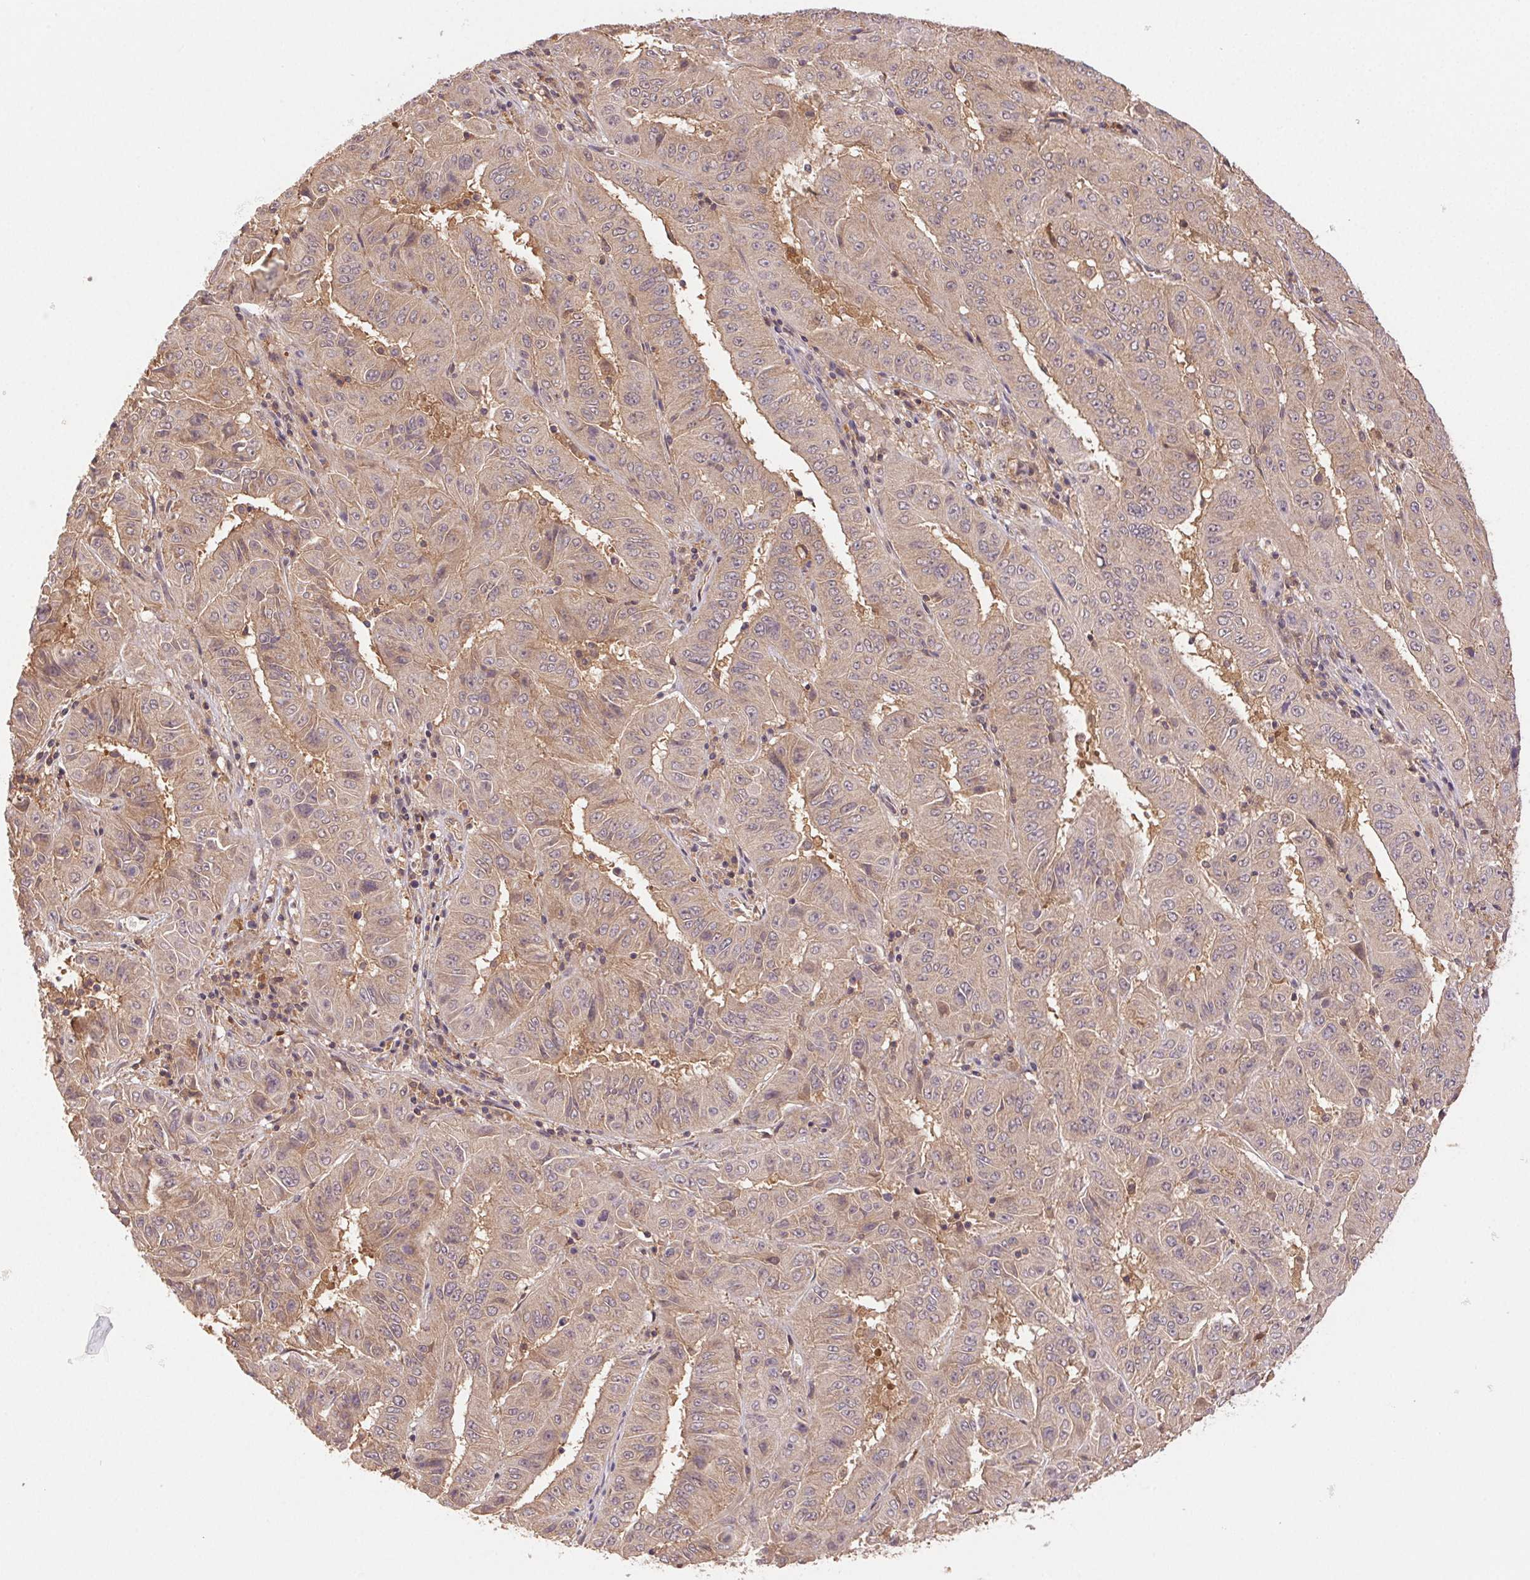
{"staining": {"intensity": "weak", "quantity": ">75%", "location": "cytoplasmic/membranous"}, "tissue": "pancreatic cancer", "cell_type": "Tumor cells", "image_type": "cancer", "snomed": [{"axis": "morphology", "description": "Adenocarcinoma, NOS"}, {"axis": "topography", "description": "Pancreas"}], "caption": "An image of human pancreatic cancer (adenocarcinoma) stained for a protein exhibits weak cytoplasmic/membranous brown staining in tumor cells.", "gene": "GDI2", "patient": {"sex": "male", "age": 63}}